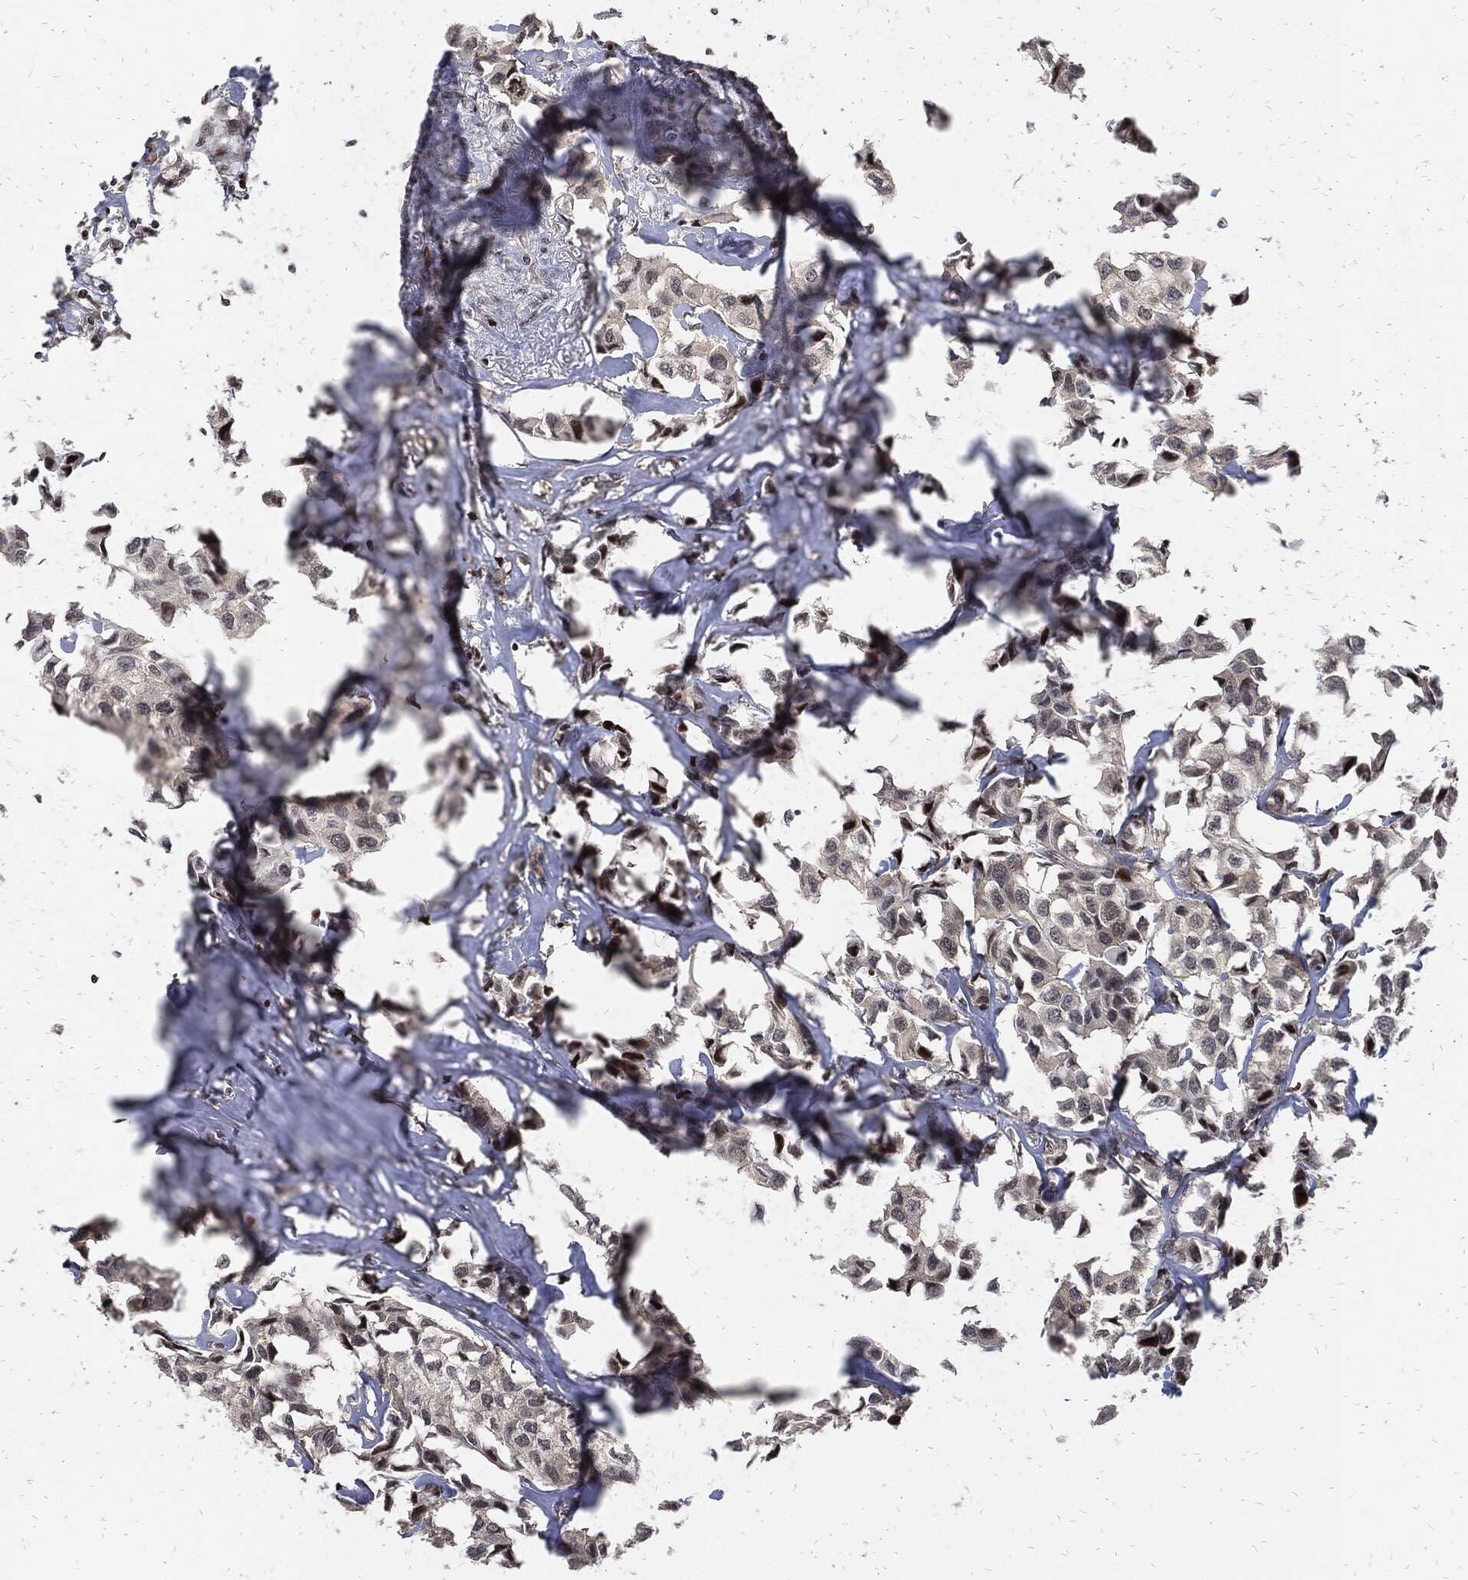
{"staining": {"intensity": "negative", "quantity": "none", "location": "none"}, "tissue": "breast cancer", "cell_type": "Tumor cells", "image_type": "cancer", "snomed": [{"axis": "morphology", "description": "Duct carcinoma"}, {"axis": "topography", "description": "Breast"}], "caption": "The micrograph demonstrates no significant positivity in tumor cells of breast cancer (intraductal carcinoma).", "gene": "ZNF775", "patient": {"sex": "female", "age": 80}}